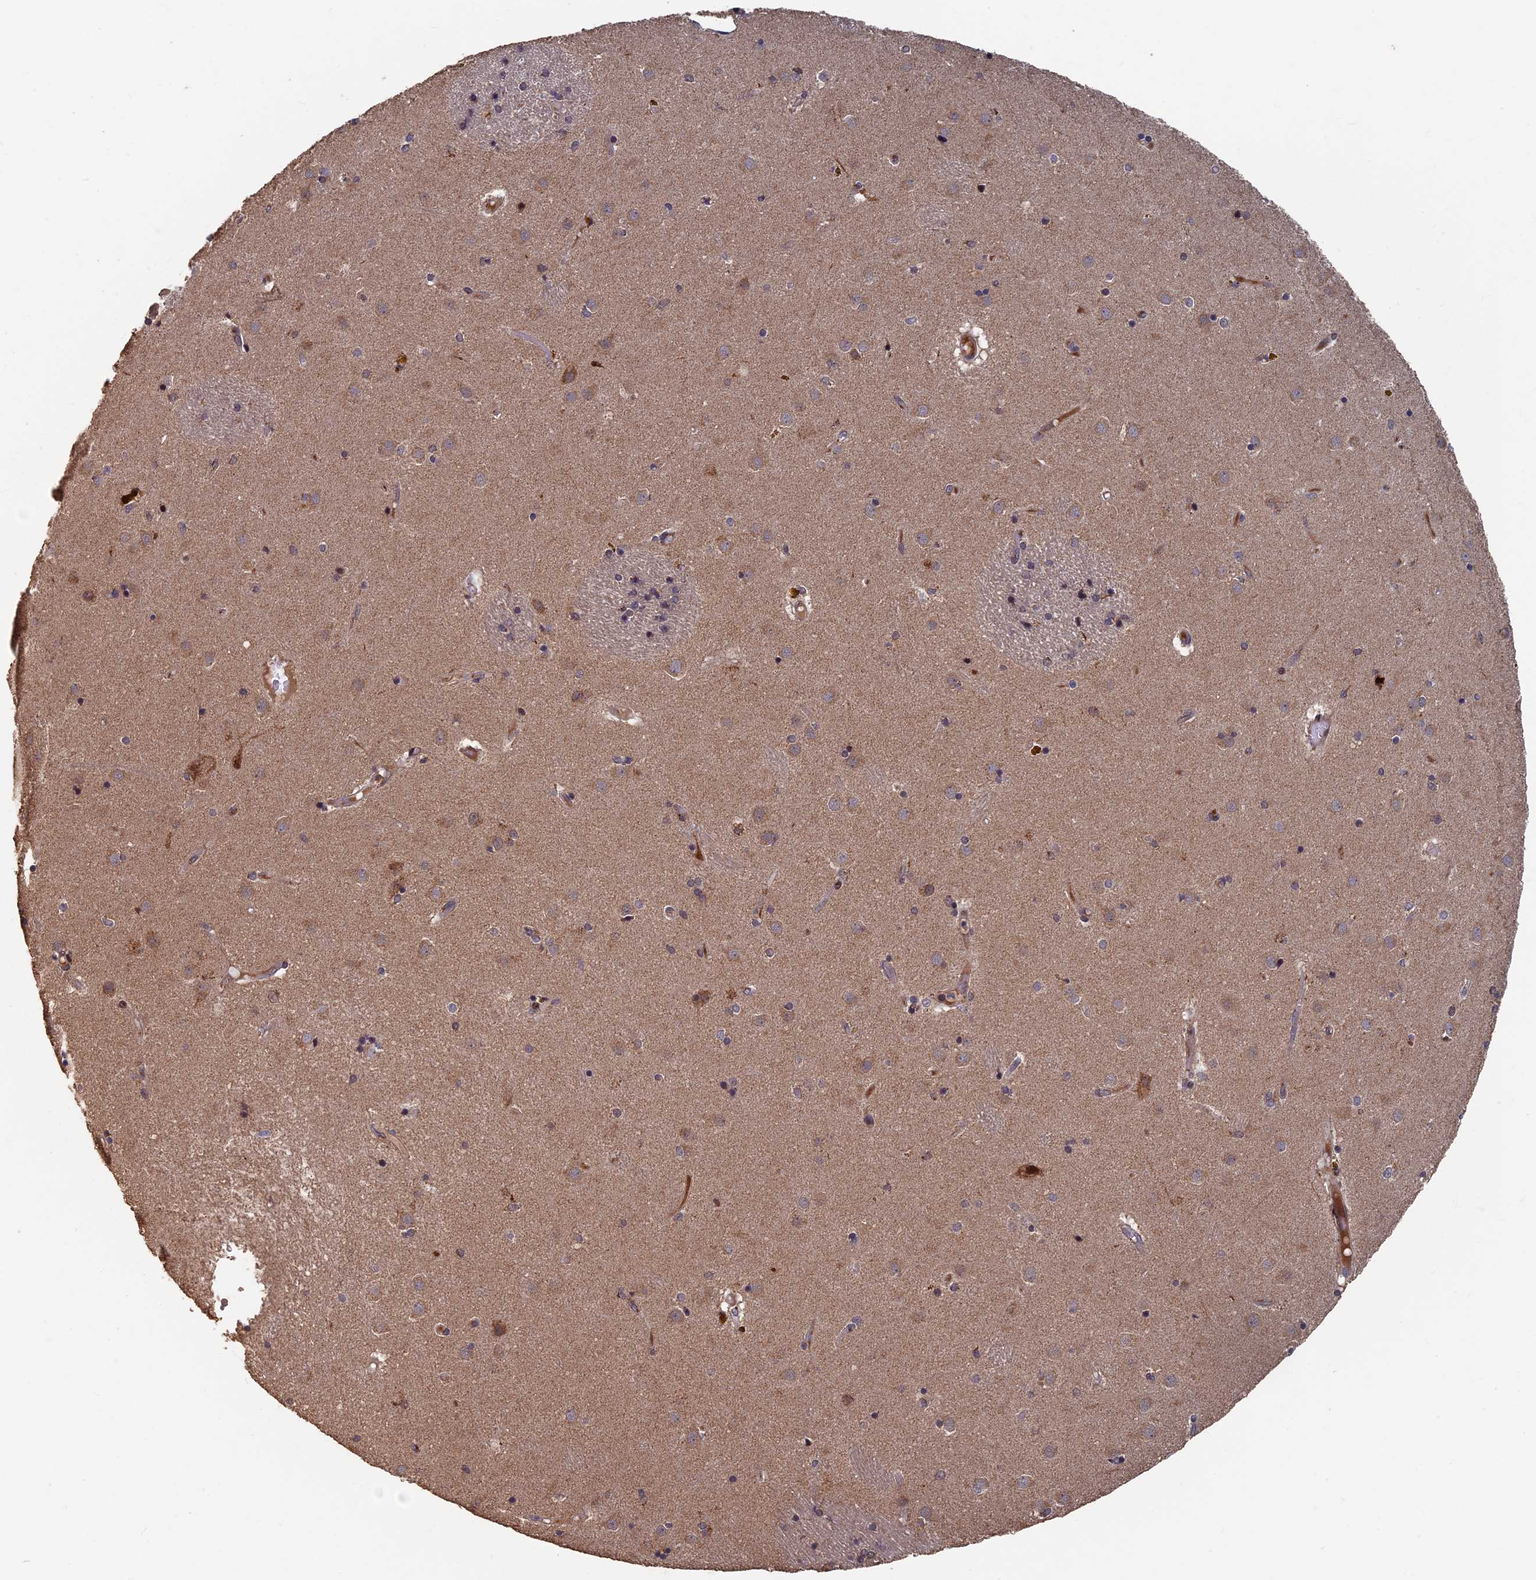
{"staining": {"intensity": "negative", "quantity": "none", "location": "none"}, "tissue": "caudate", "cell_type": "Glial cells", "image_type": "normal", "snomed": [{"axis": "morphology", "description": "Normal tissue, NOS"}, {"axis": "topography", "description": "Lateral ventricle wall"}], "caption": "IHC photomicrograph of benign human caudate stained for a protein (brown), which reveals no staining in glial cells. (Stains: DAB (3,3'-diaminobenzidine) IHC with hematoxylin counter stain, Microscopy: brightfield microscopy at high magnification).", "gene": "RASGRF1", "patient": {"sex": "male", "age": 70}}